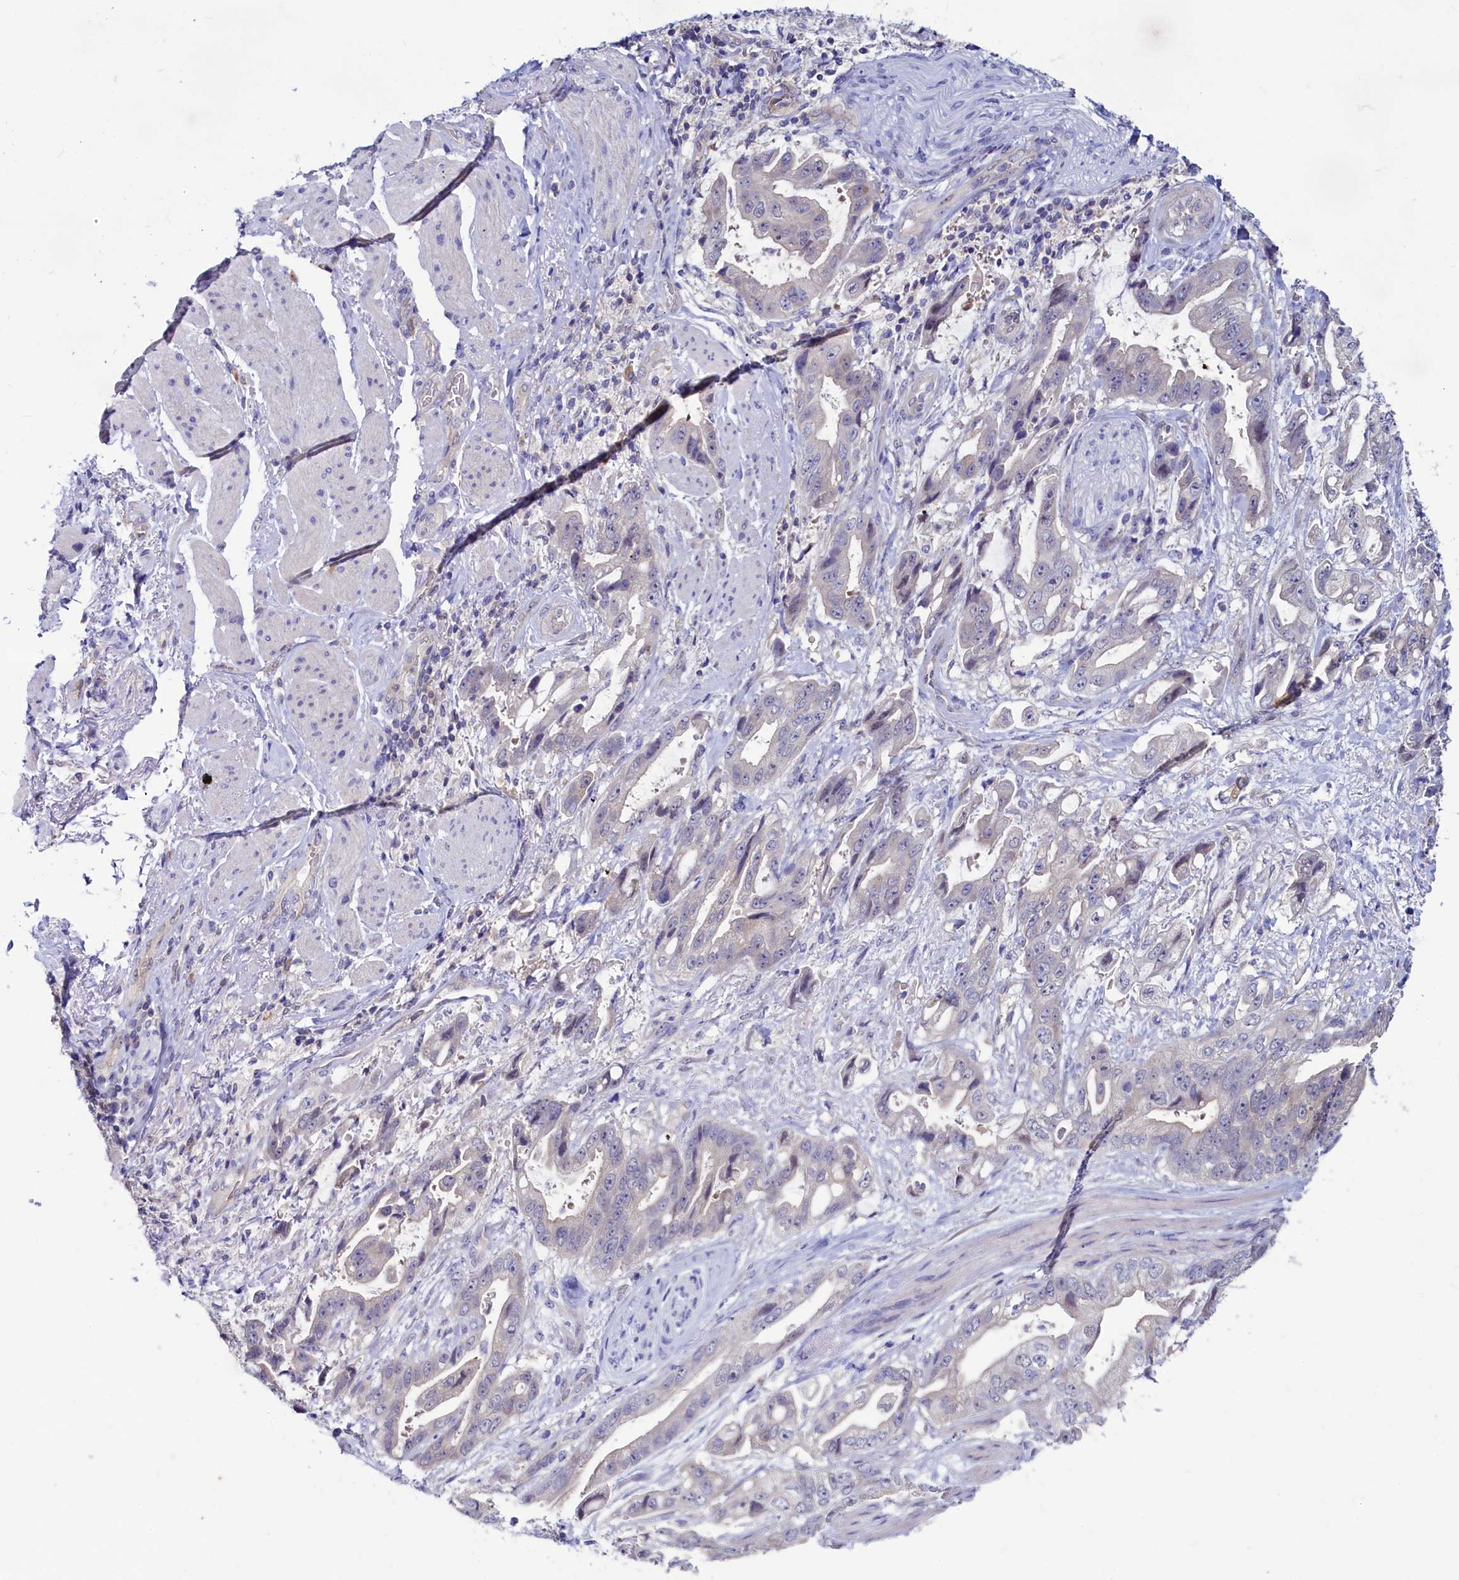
{"staining": {"intensity": "negative", "quantity": "none", "location": "none"}, "tissue": "stomach cancer", "cell_type": "Tumor cells", "image_type": "cancer", "snomed": [{"axis": "morphology", "description": "Adenocarcinoma, NOS"}, {"axis": "topography", "description": "Stomach"}], "caption": "IHC micrograph of stomach cancer (adenocarcinoma) stained for a protein (brown), which exhibits no positivity in tumor cells. (DAB (3,3'-diaminobenzidine) immunohistochemistry, high magnification).", "gene": "ASTE1", "patient": {"sex": "male", "age": 62}}